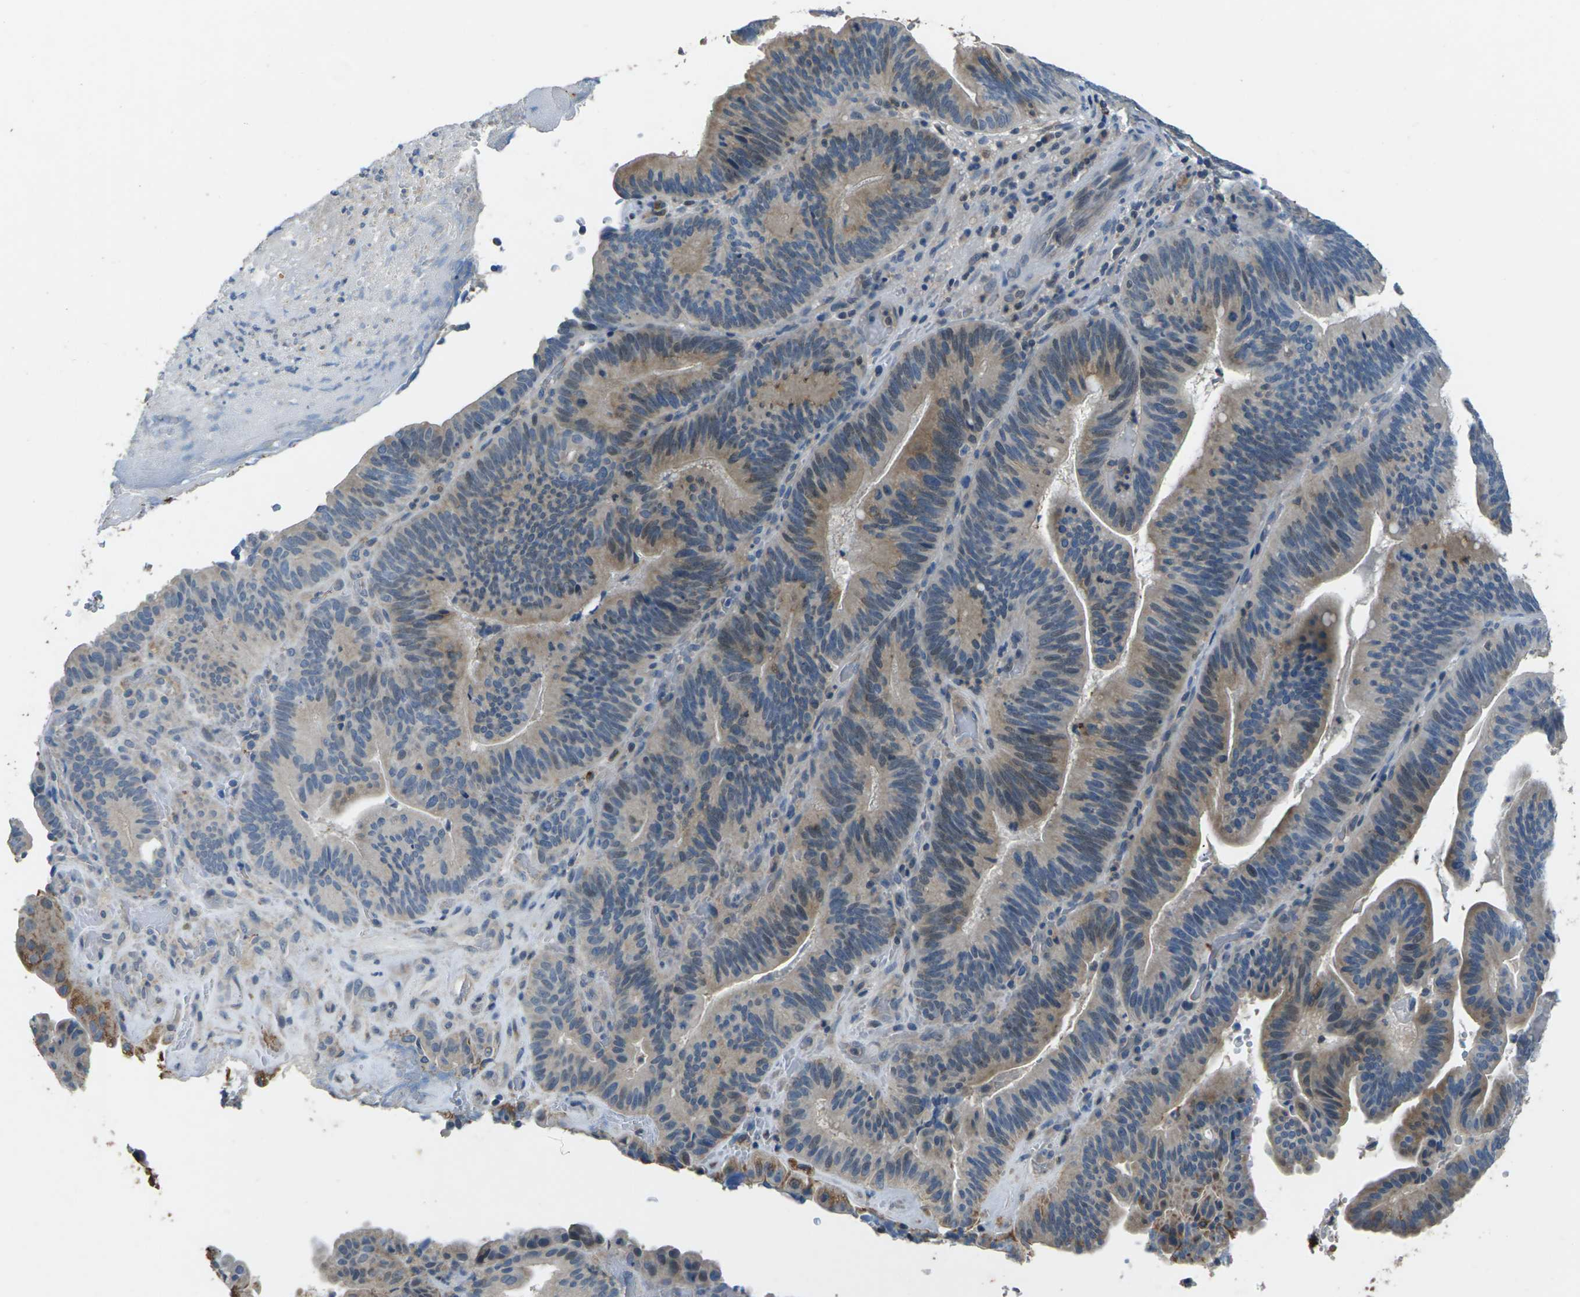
{"staining": {"intensity": "weak", "quantity": "25%-75%", "location": "cytoplasmic/membranous"}, "tissue": "pancreatic cancer", "cell_type": "Tumor cells", "image_type": "cancer", "snomed": [{"axis": "morphology", "description": "Adenocarcinoma, NOS"}, {"axis": "topography", "description": "Pancreas"}], "caption": "Human adenocarcinoma (pancreatic) stained with a protein marker shows weak staining in tumor cells.", "gene": "SIGLEC14", "patient": {"sex": "male", "age": 82}}